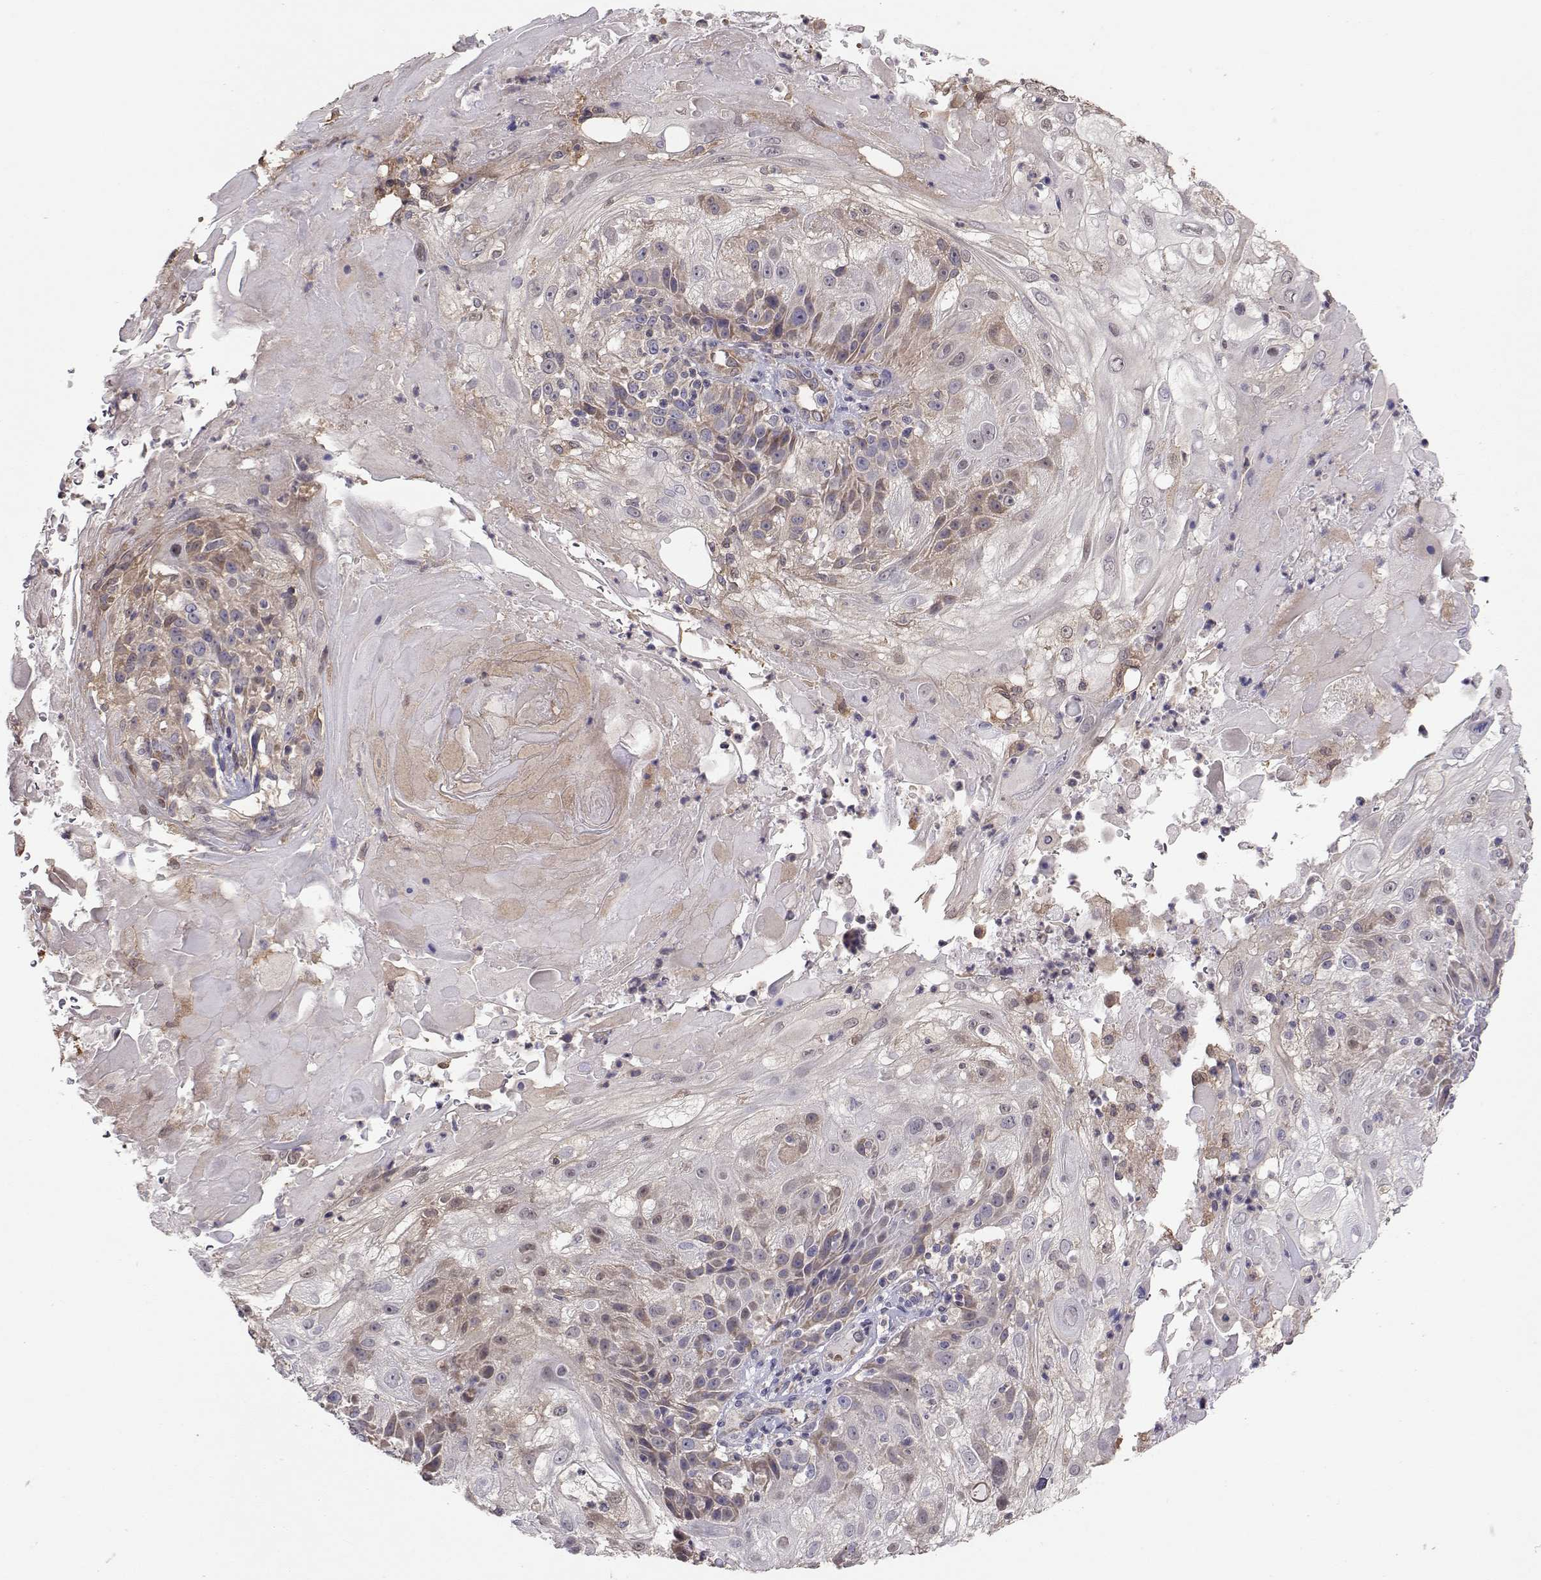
{"staining": {"intensity": "weak", "quantity": "25%-75%", "location": "cytoplasmic/membranous"}, "tissue": "skin cancer", "cell_type": "Tumor cells", "image_type": "cancer", "snomed": [{"axis": "morphology", "description": "Normal tissue, NOS"}, {"axis": "morphology", "description": "Squamous cell carcinoma, NOS"}, {"axis": "topography", "description": "Skin"}], "caption": "Immunohistochemical staining of skin cancer exhibits weak cytoplasmic/membranous protein staining in about 25%-75% of tumor cells.", "gene": "NCAM2", "patient": {"sex": "female", "age": 83}}